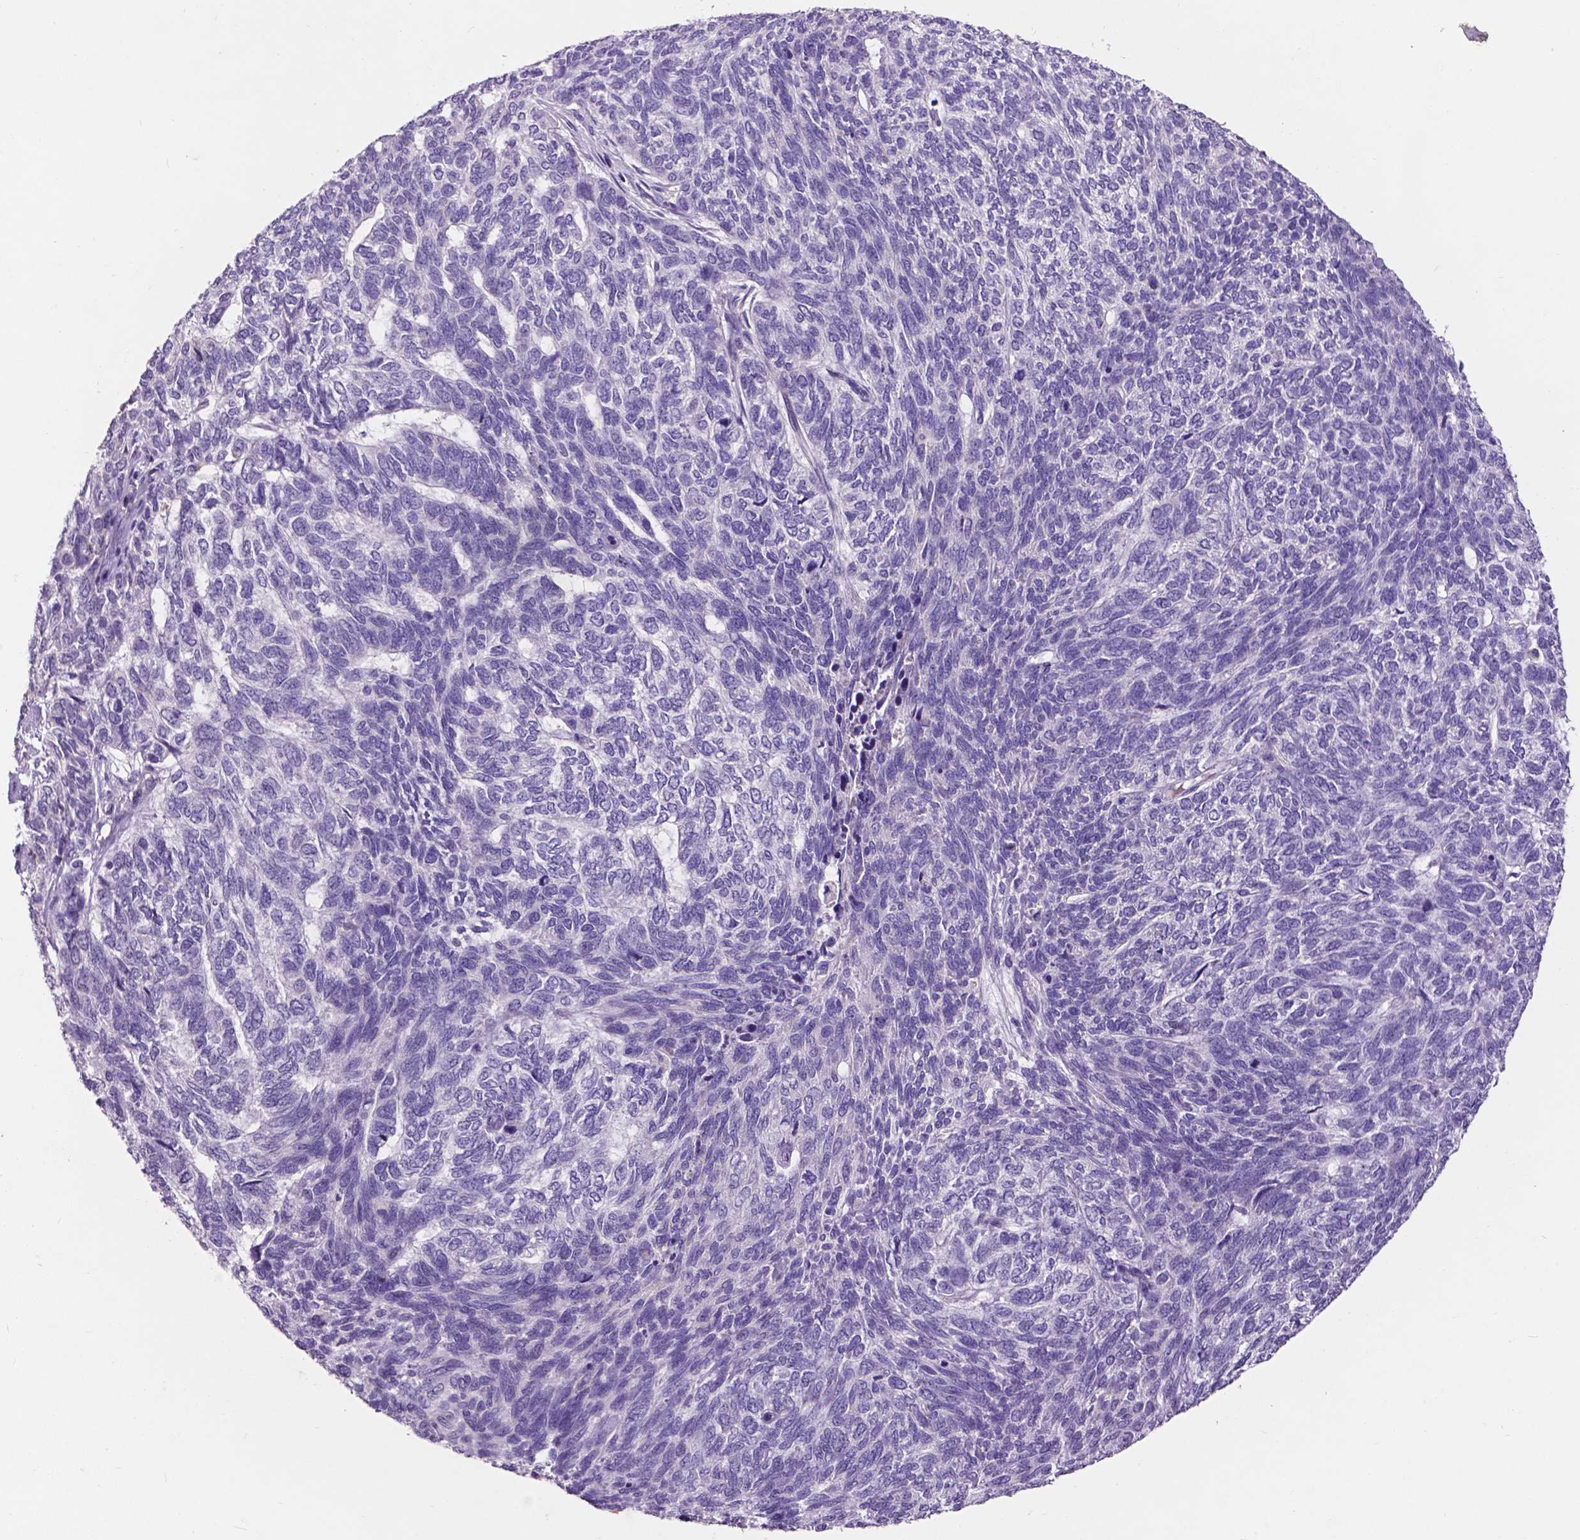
{"staining": {"intensity": "negative", "quantity": "none", "location": "none"}, "tissue": "skin cancer", "cell_type": "Tumor cells", "image_type": "cancer", "snomed": [{"axis": "morphology", "description": "Basal cell carcinoma"}, {"axis": "topography", "description": "Skin"}], "caption": "Immunohistochemistry micrograph of skin basal cell carcinoma stained for a protein (brown), which exhibits no positivity in tumor cells.", "gene": "PLSCR1", "patient": {"sex": "female", "age": 65}}